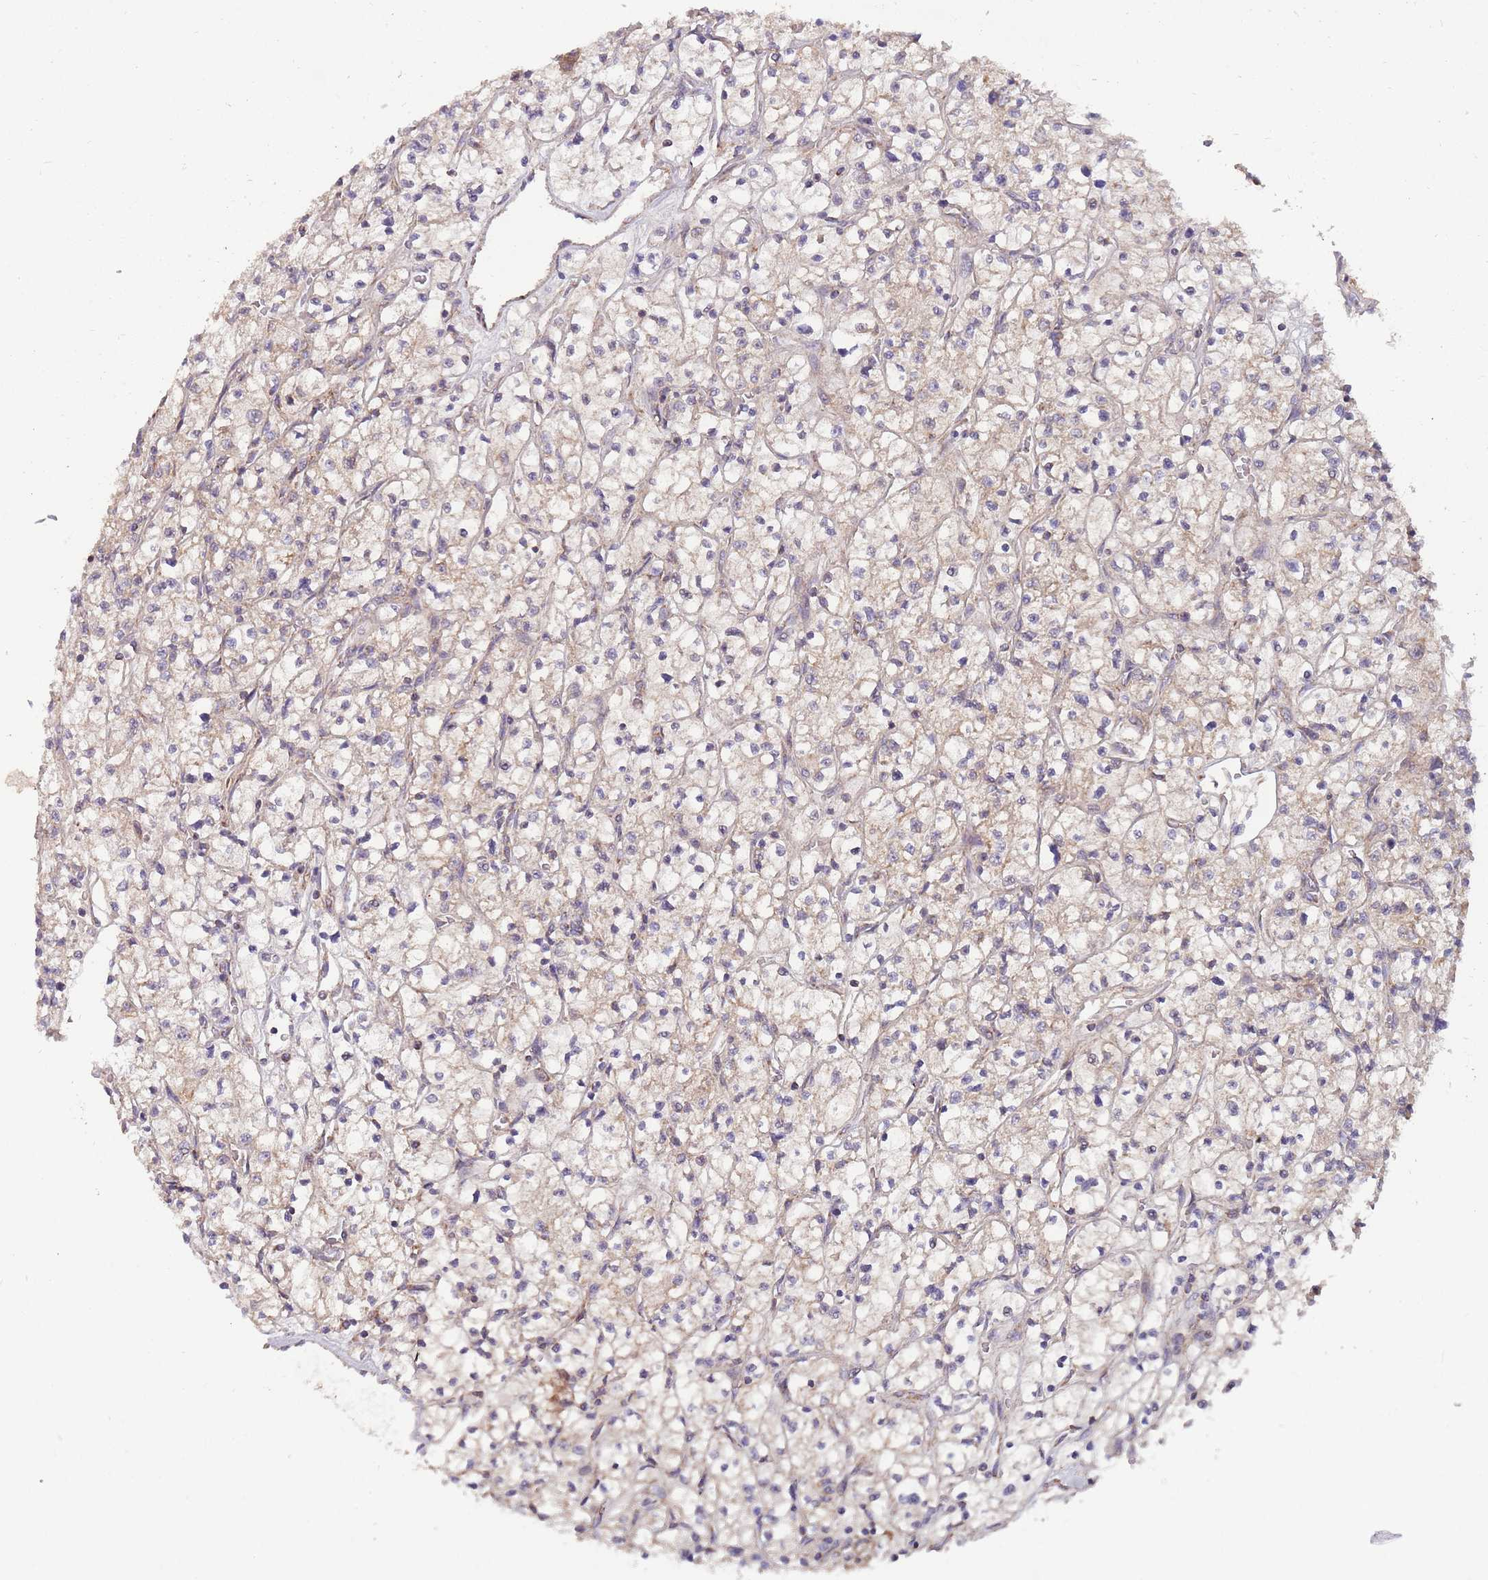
{"staining": {"intensity": "weak", "quantity": "25%-75%", "location": "cytoplasmic/membranous"}, "tissue": "renal cancer", "cell_type": "Tumor cells", "image_type": "cancer", "snomed": [{"axis": "morphology", "description": "Adenocarcinoma, NOS"}, {"axis": "topography", "description": "Kidney"}], "caption": "A high-resolution micrograph shows immunohistochemistry staining of renal adenocarcinoma, which reveals weak cytoplasmic/membranous staining in approximately 25%-75% of tumor cells.", "gene": "NDUFA9", "patient": {"sex": "female", "age": 64}}